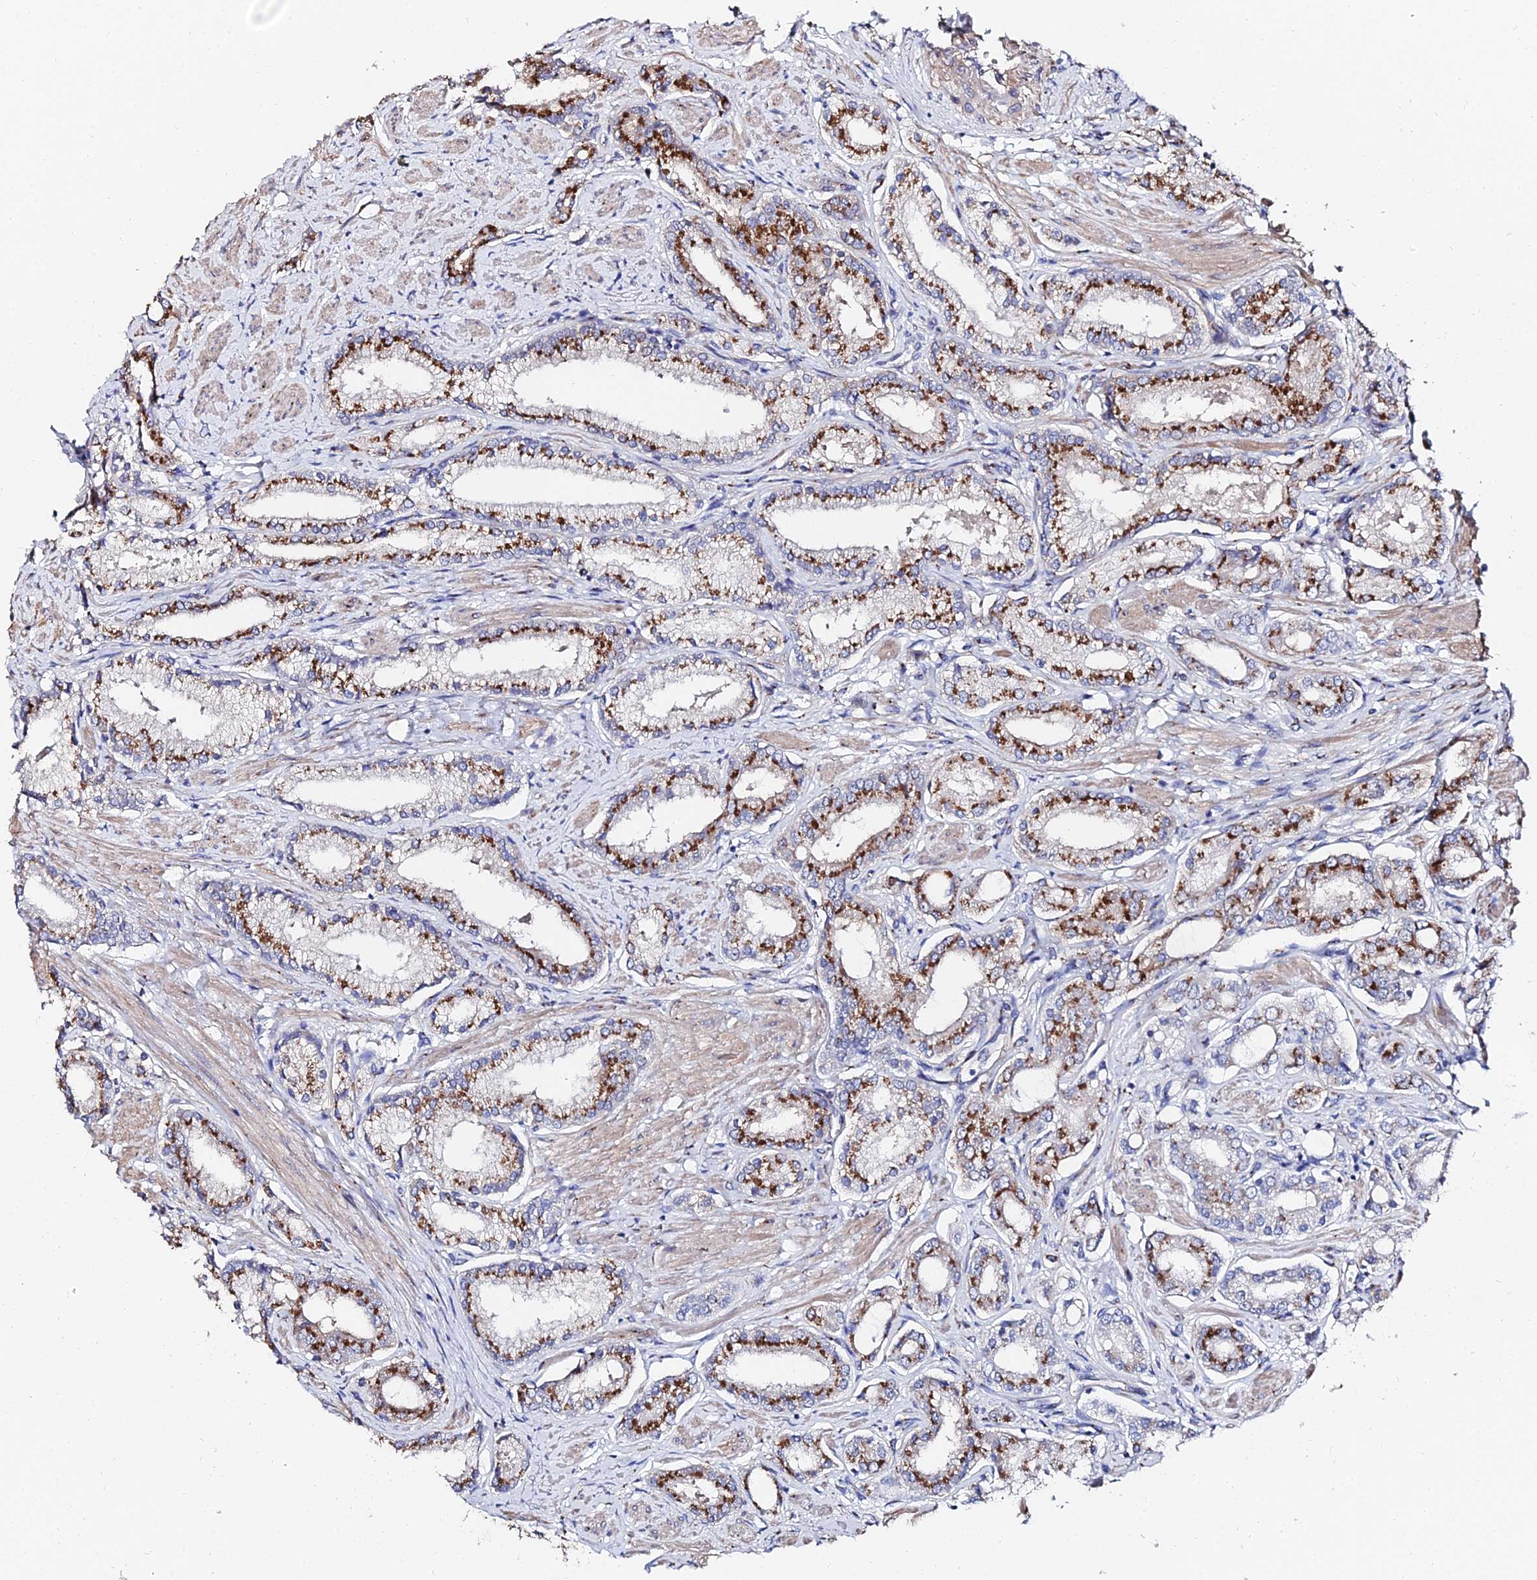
{"staining": {"intensity": "strong", "quantity": ">75%", "location": "cytoplasmic/membranous"}, "tissue": "prostate cancer", "cell_type": "Tumor cells", "image_type": "cancer", "snomed": [{"axis": "morphology", "description": "Adenocarcinoma, High grade"}, {"axis": "topography", "description": "Prostate and seminal vesicle, NOS"}], "caption": "Prostate adenocarcinoma (high-grade) tissue shows strong cytoplasmic/membranous staining in about >75% of tumor cells (IHC, brightfield microscopy, high magnification).", "gene": "BORCS8", "patient": {"sex": "male", "age": 64}}